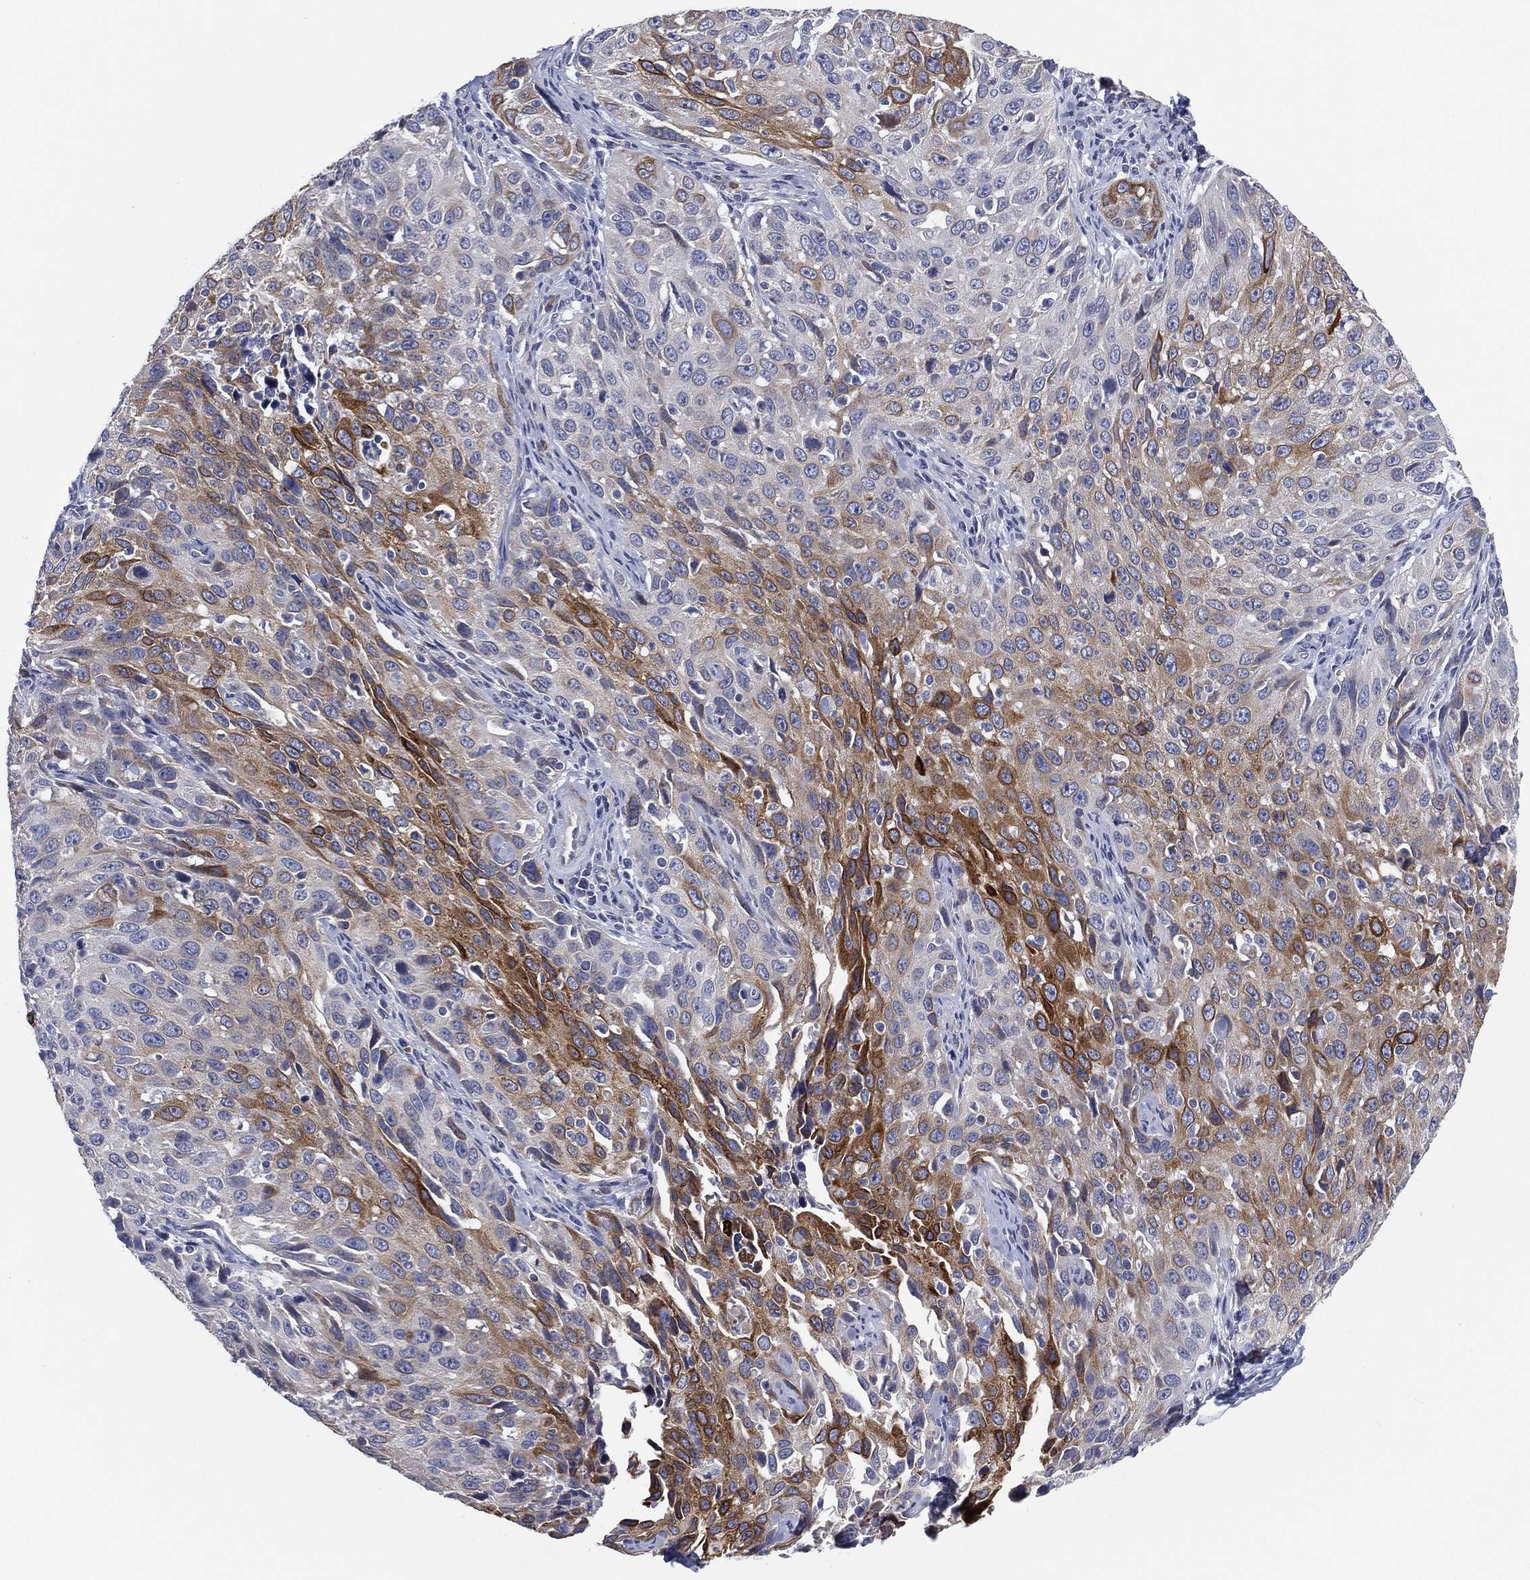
{"staining": {"intensity": "strong", "quantity": "<25%", "location": "cytoplasmic/membranous"}, "tissue": "cervical cancer", "cell_type": "Tumor cells", "image_type": "cancer", "snomed": [{"axis": "morphology", "description": "Squamous cell carcinoma, NOS"}, {"axis": "topography", "description": "Cervix"}], "caption": "Immunohistochemical staining of cervical cancer exhibits medium levels of strong cytoplasmic/membranous positivity in approximately <25% of tumor cells. (DAB (3,3'-diaminobenzidine) = brown stain, brightfield microscopy at high magnification).", "gene": "TMEM40", "patient": {"sex": "female", "age": 26}}